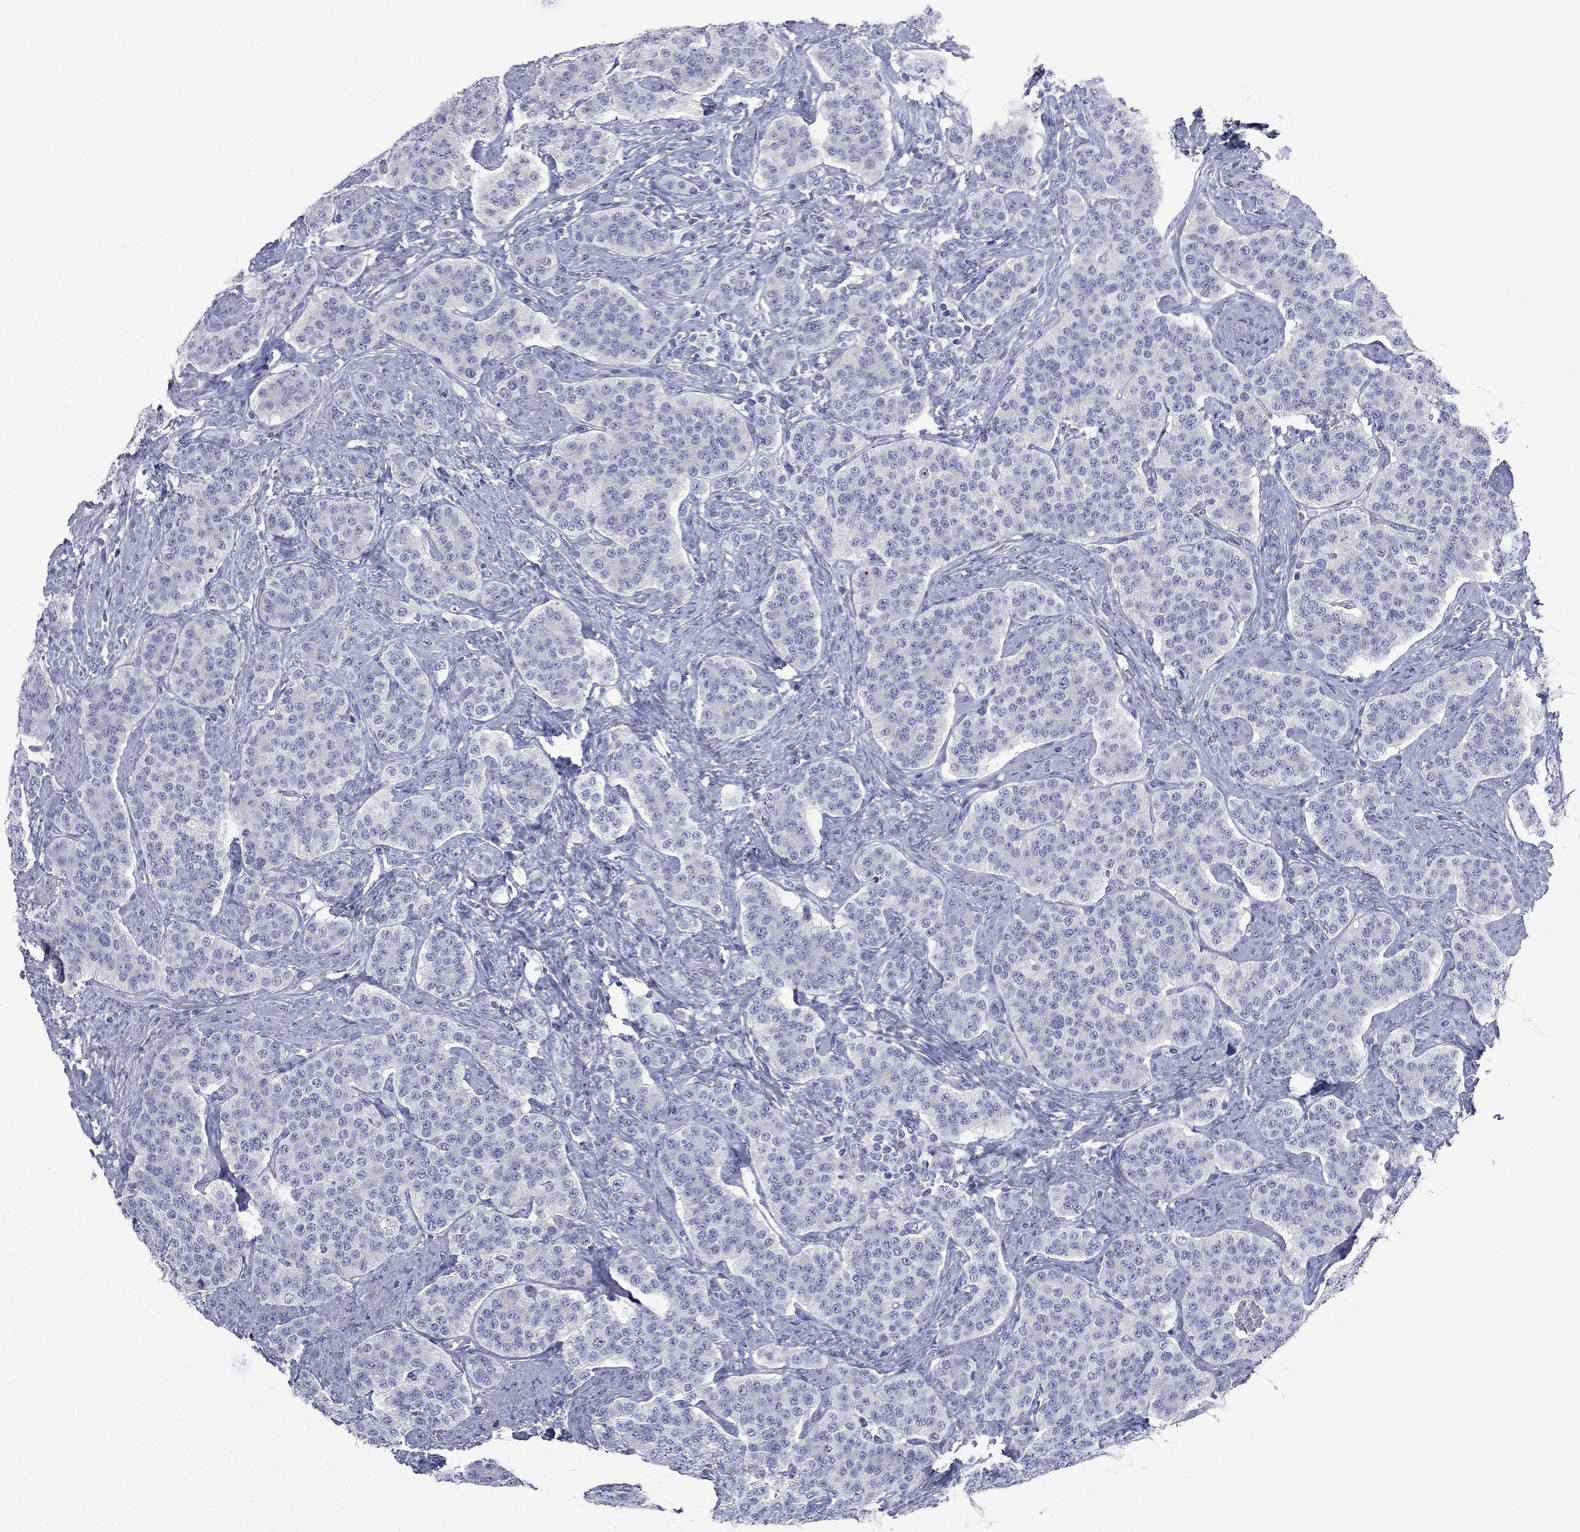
{"staining": {"intensity": "negative", "quantity": "none", "location": "none"}, "tissue": "carcinoid", "cell_type": "Tumor cells", "image_type": "cancer", "snomed": [{"axis": "morphology", "description": "Carcinoid, malignant, NOS"}, {"axis": "topography", "description": "Small intestine"}], "caption": "This is an immunohistochemistry photomicrograph of carcinoid. There is no expression in tumor cells.", "gene": "FCER2", "patient": {"sex": "female", "age": 58}}